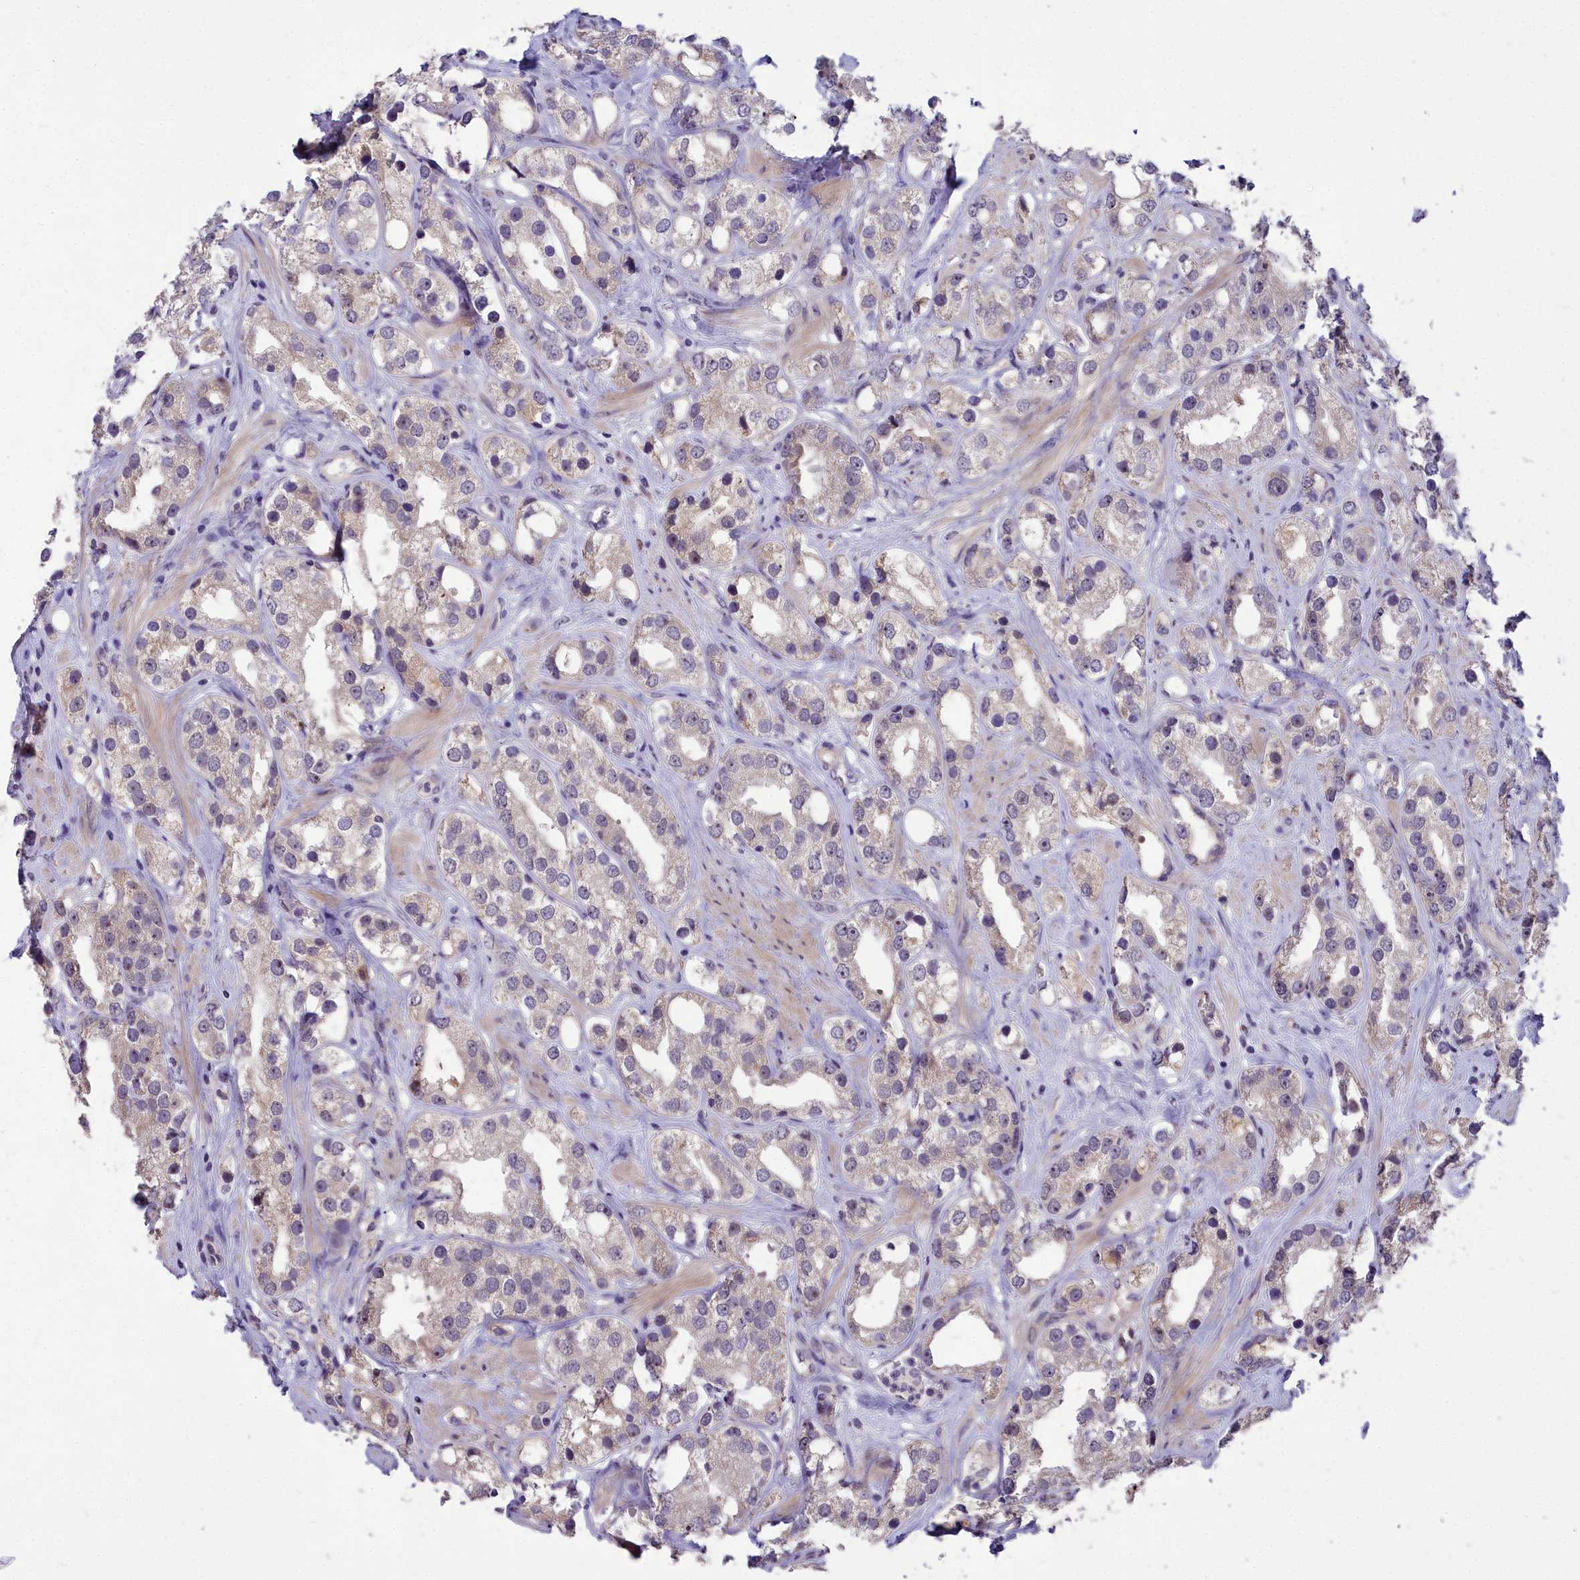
{"staining": {"intensity": "weak", "quantity": ">75%", "location": "cytoplasmic/membranous"}, "tissue": "prostate cancer", "cell_type": "Tumor cells", "image_type": "cancer", "snomed": [{"axis": "morphology", "description": "Adenocarcinoma, NOS"}, {"axis": "topography", "description": "Prostate"}], "caption": "IHC (DAB) staining of adenocarcinoma (prostate) reveals weak cytoplasmic/membranous protein staining in approximately >75% of tumor cells.", "gene": "ZNF333", "patient": {"sex": "male", "age": 79}}